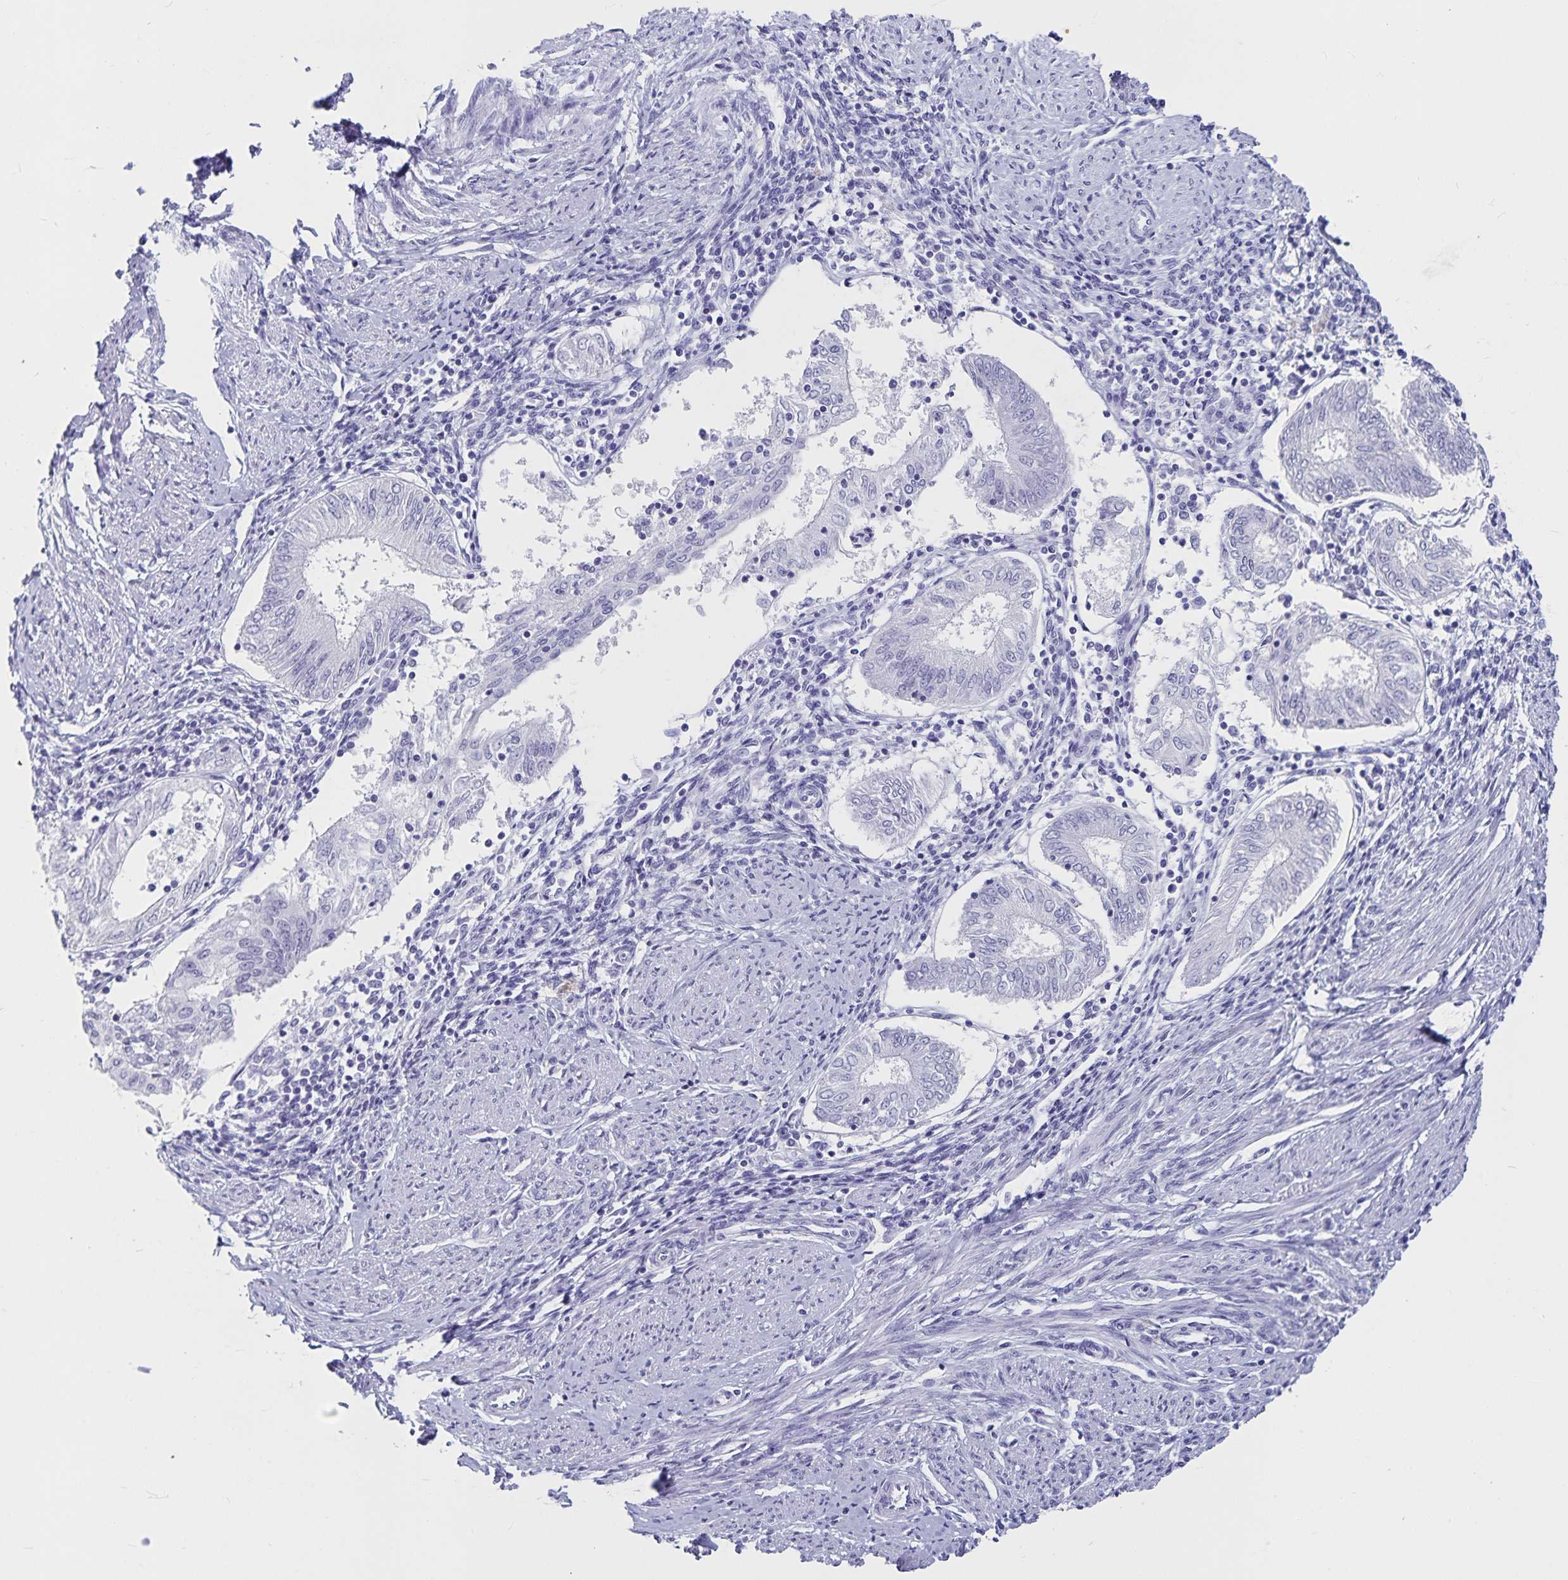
{"staining": {"intensity": "negative", "quantity": "none", "location": "none"}, "tissue": "endometrial cancer", "cell_type": "Tumor cells", "image_type": "cancer", "snomed": [{"axis": "morphology", "description": "Adenocarcinoma, NOS"}, {"axis": "topography", "description": "Endometrium"}], "caption": "Endometrial adenocarcinoma was stained to show a protein in brown. There is no significant positivity in tumor cells.", "gene": "PLAC1", "patient": {"sex": "female", "age": 68}}